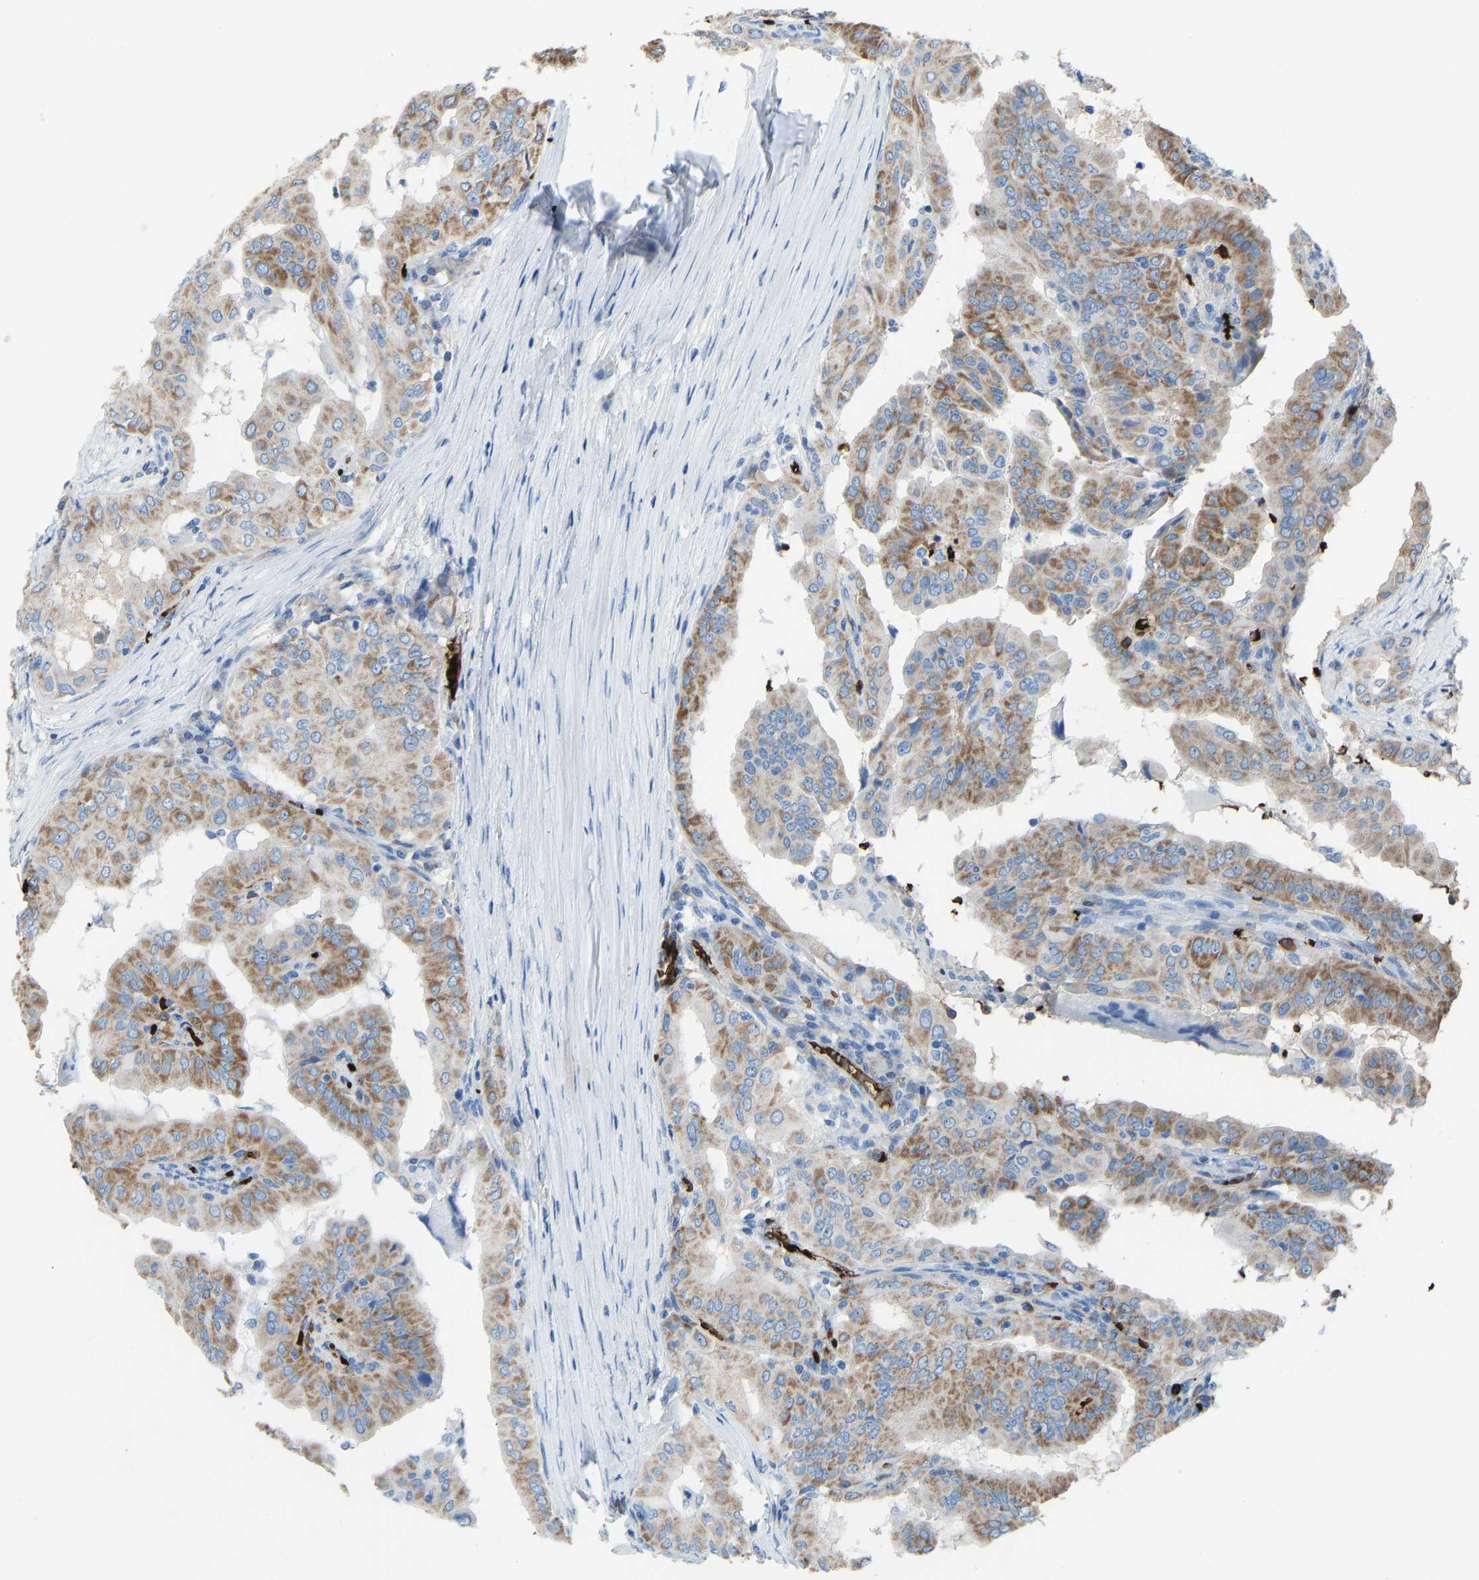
{"staining": {"intensity": "moderate", "quantity": ">75%", "location": "cytoplasmic/membranous"}, "tissue": "thyroid cancer", "cell_type": "Tumor cells", "image_type": "cancer", "snomed": [{"axis": "morphology", "description": "Papillary adenocarcinoma, NOS"}, {"axis": "topography", "description": "Thyroid gland"}], "caption": "Protein positivity by immunohistochemistry (IHC) shows moderate cytoplasmic/membranous expression in about >75% of tumor cells in thyroid cancer. The staining was performed using DAB (3,3'-diaminobenzidine) to visualize the protein expression in brown, while the nuclei were stained in blue with hematoxylin (Magnification: 20x).", "gene": "PIGS", "patient": {"sex": "male", "age": 33}}